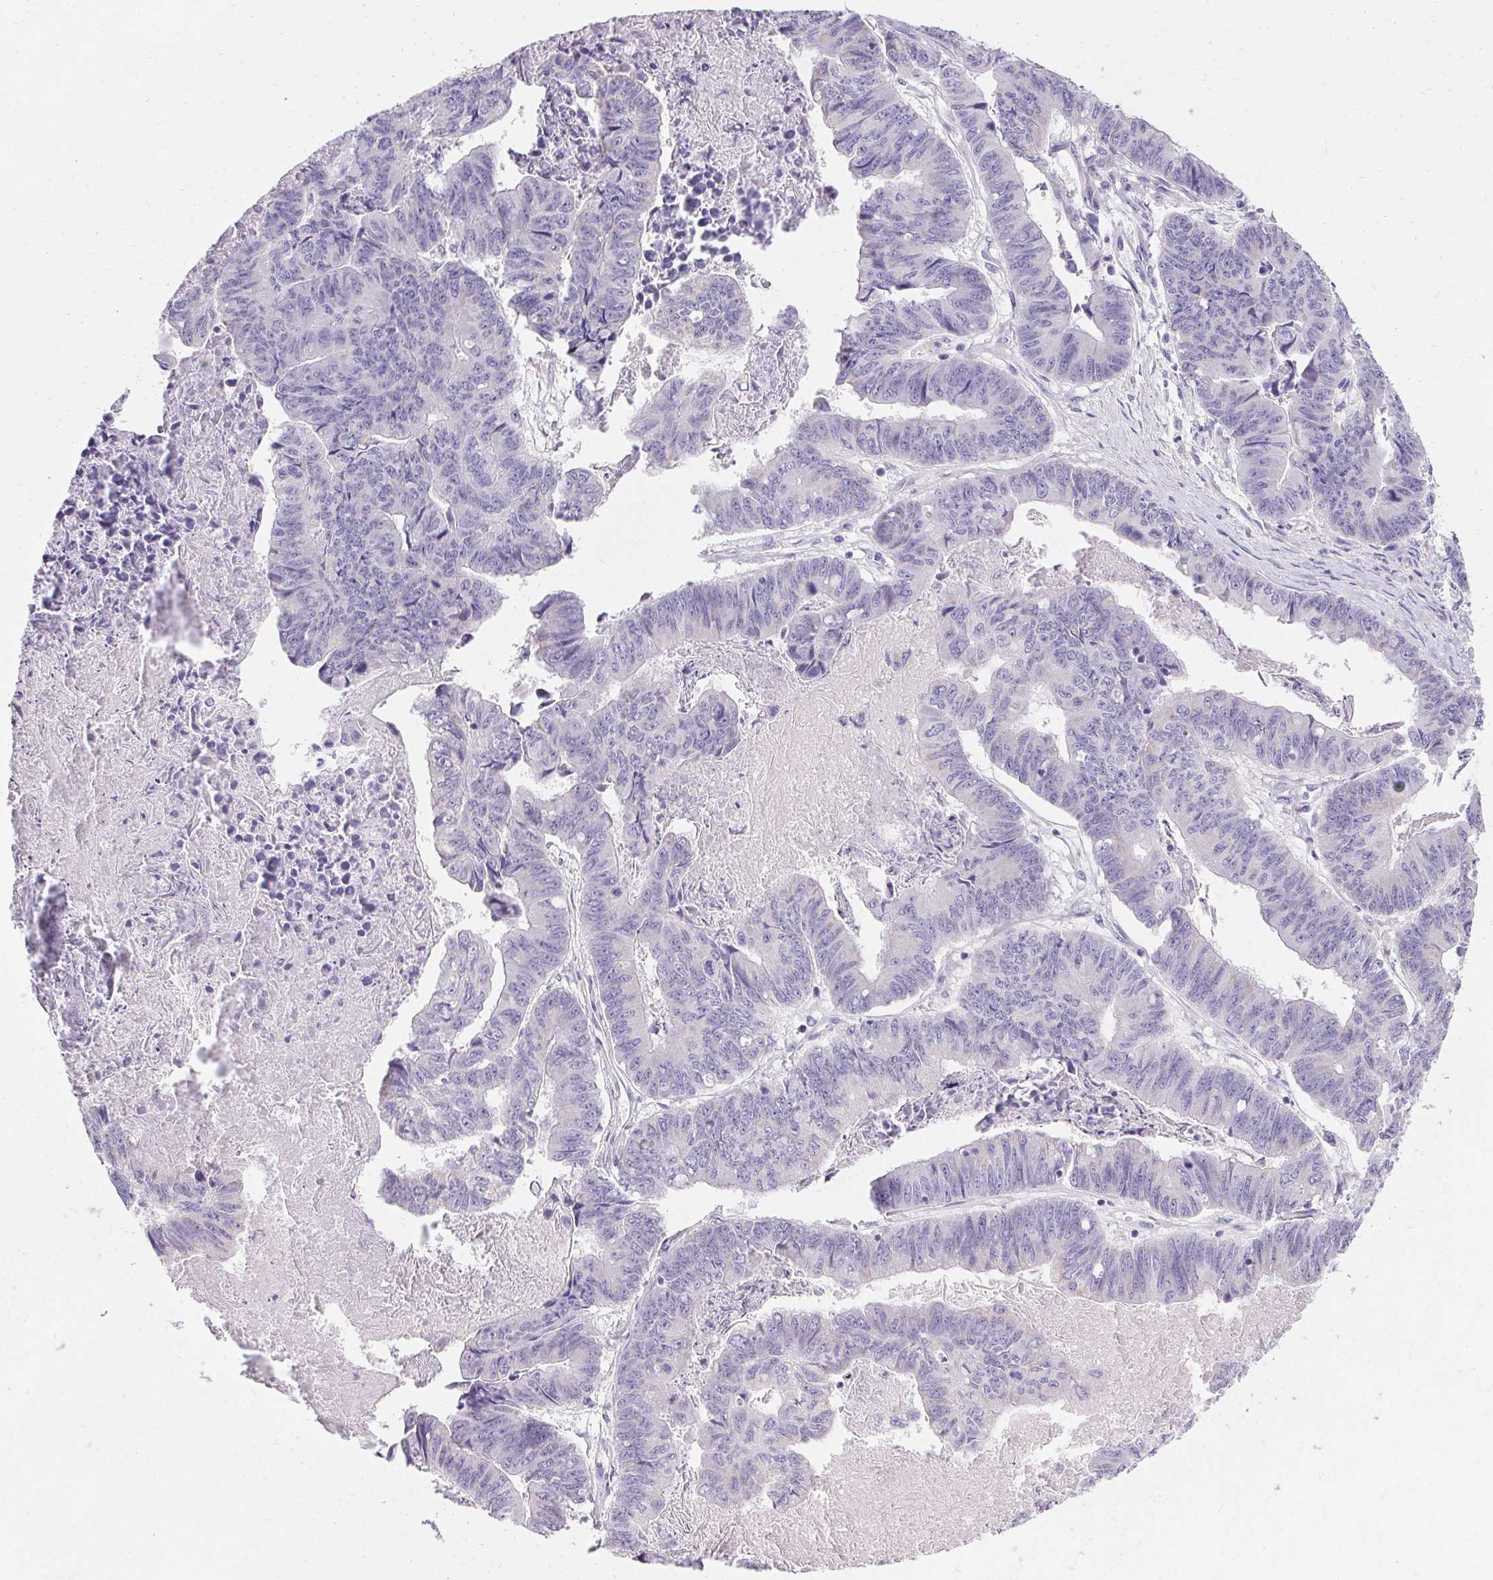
{"staining": {"intensity": "negative", "quantity": "none", "location": "none"}, "tissue": "stomach cancer", "cell_type": "Tumor cells", "image_type": "cancer", "snomed": [{"axis": "morphology", "description": "Adenocarcinoma, NOS"}, {"axis": "topography", "description": "Stomach, lower"}], "caption": "Human adenocarcinoma (stomach) stained for a protein using IHC displays no positivity in tumor cells.", "gene": "ASGR2", "patient": {"sex": "male", "age": 77}}